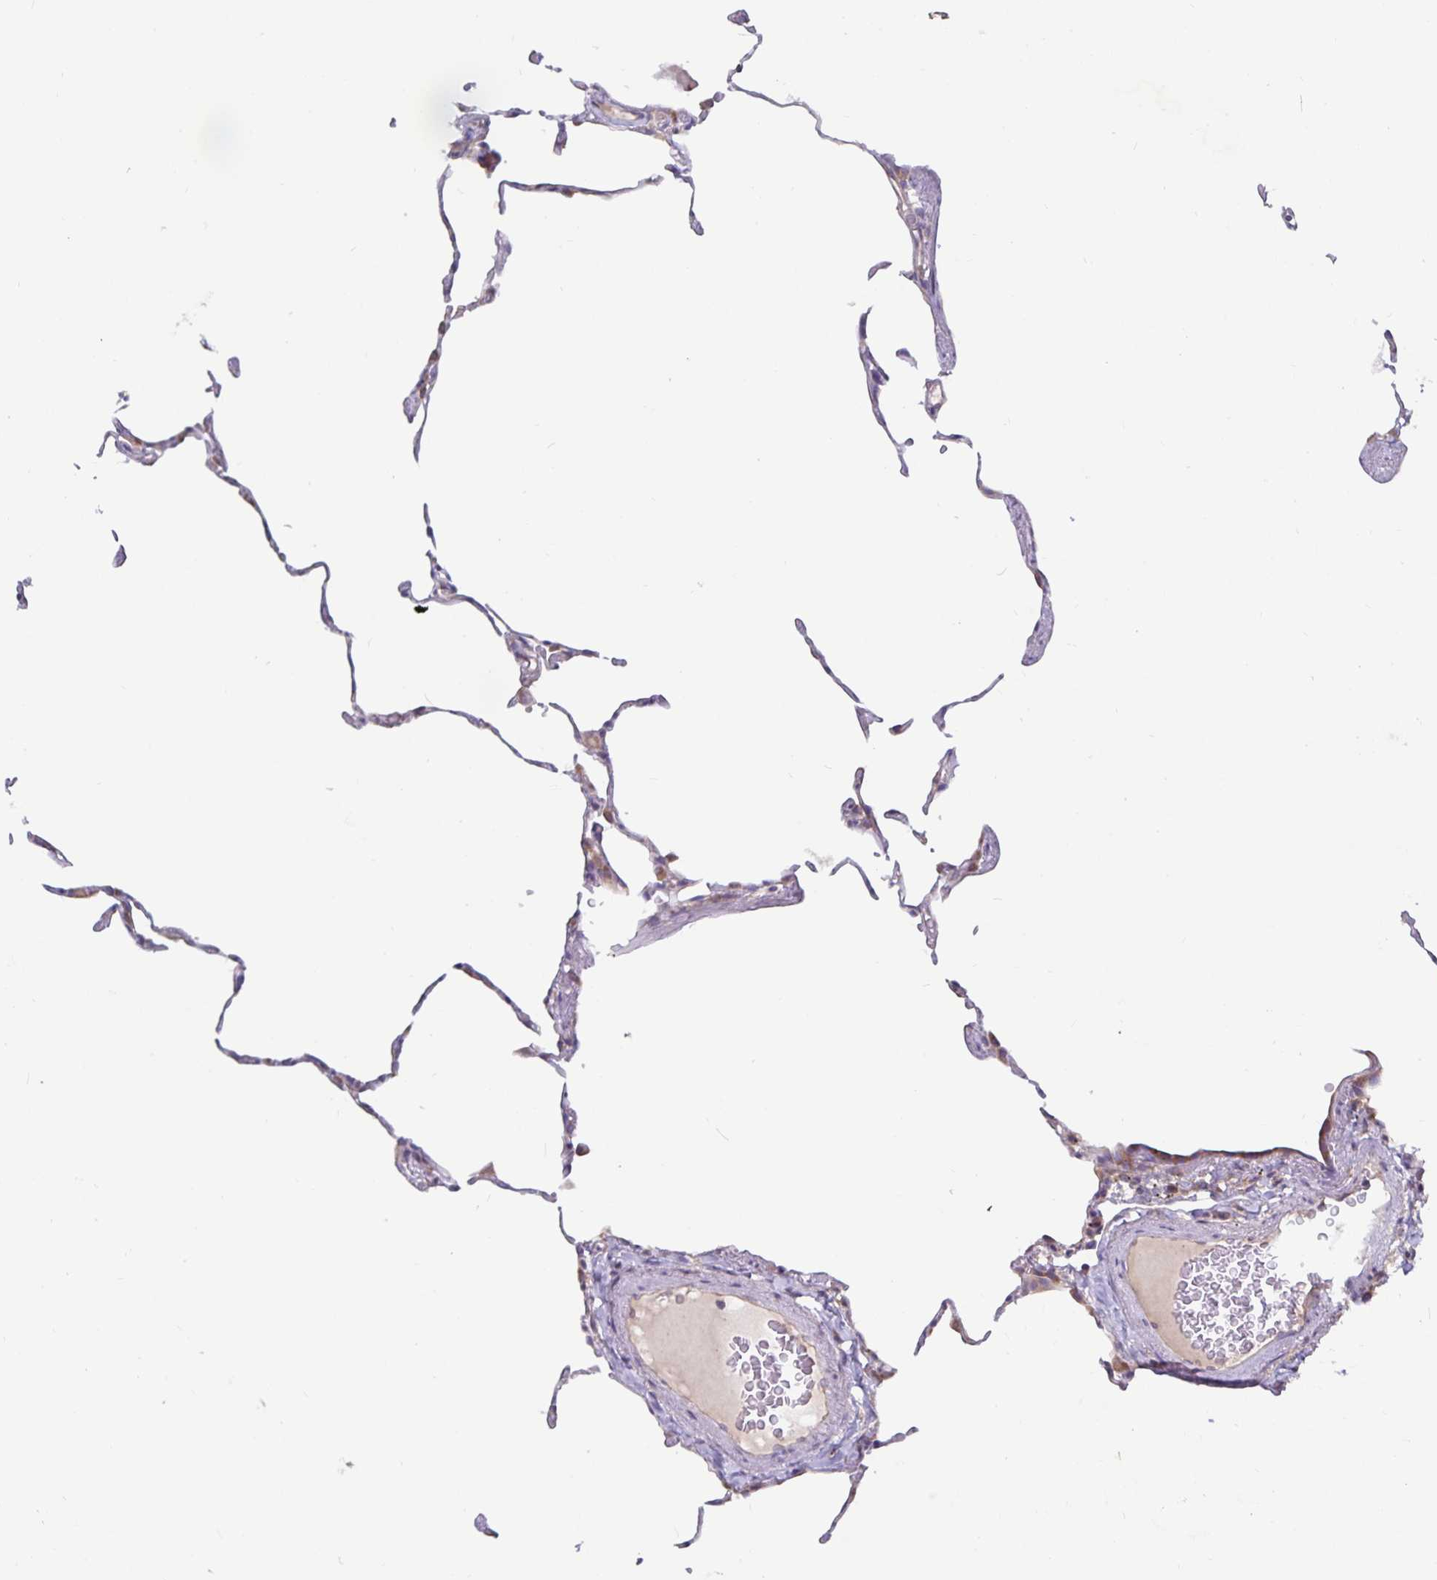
{"staining": {"intensity": "weak", "quantity": "<25%", "location": "cytoplasmic/membranous"}, "tissue": "lung", "cell_type": "Alveolar cells", "image_type": "normal", "snomed": [{"axis": "morphology", "description": "Normal tissue, NOS"}, {"axis": "topography", "description": "Lung"}], "caption": "IHC micrograph of benign human lung stained for a protein (brown), which demonstrates no positivity in alveolar cells.", "gene": "FAM120A", "patient": {"sex": "female", "age": 57}}